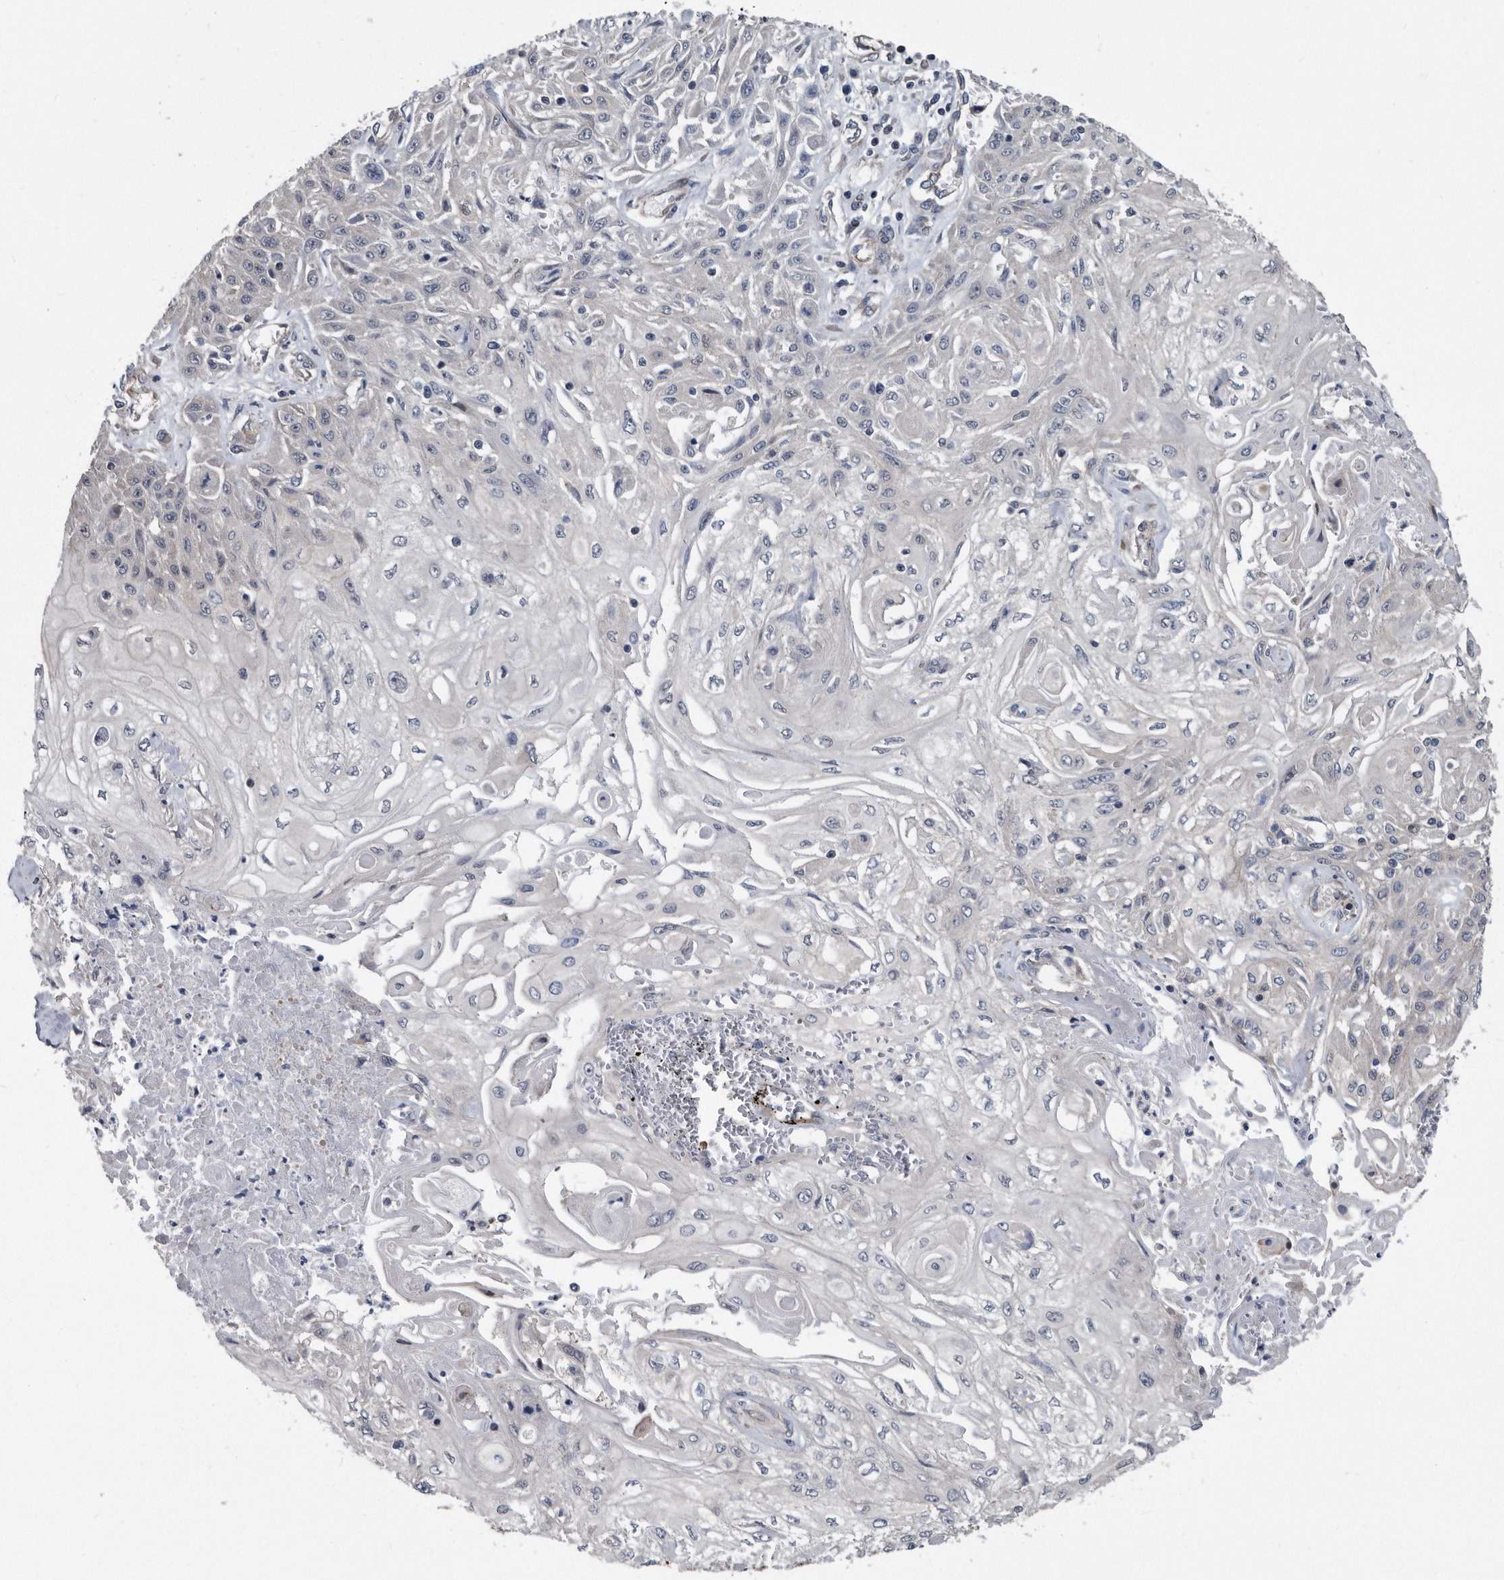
{"staining": {"intensity": "negative", "quantity": "none", "location": "none"}, "tissue": "skin cancer", "cell_type": "Tumor cells", "image_type": "cancer", "snomed": [{"axis": "morphology", "description": "Squamous cell carcinoma, NOS"}, {"axis": "morphology", "description": "Squamous cell carcinoma, metastatic, NOS"}, {"axis": "topography", "description": "Skin"}, {"axis": "topography", "description": "Lymph node"}], "caption": "A high-resolution image shows IHC staining of skin cancer, which shows no significant expression in tumor cells.", "gene": "ARMCX1", "patient": {"sex": "male", "age": 75}}